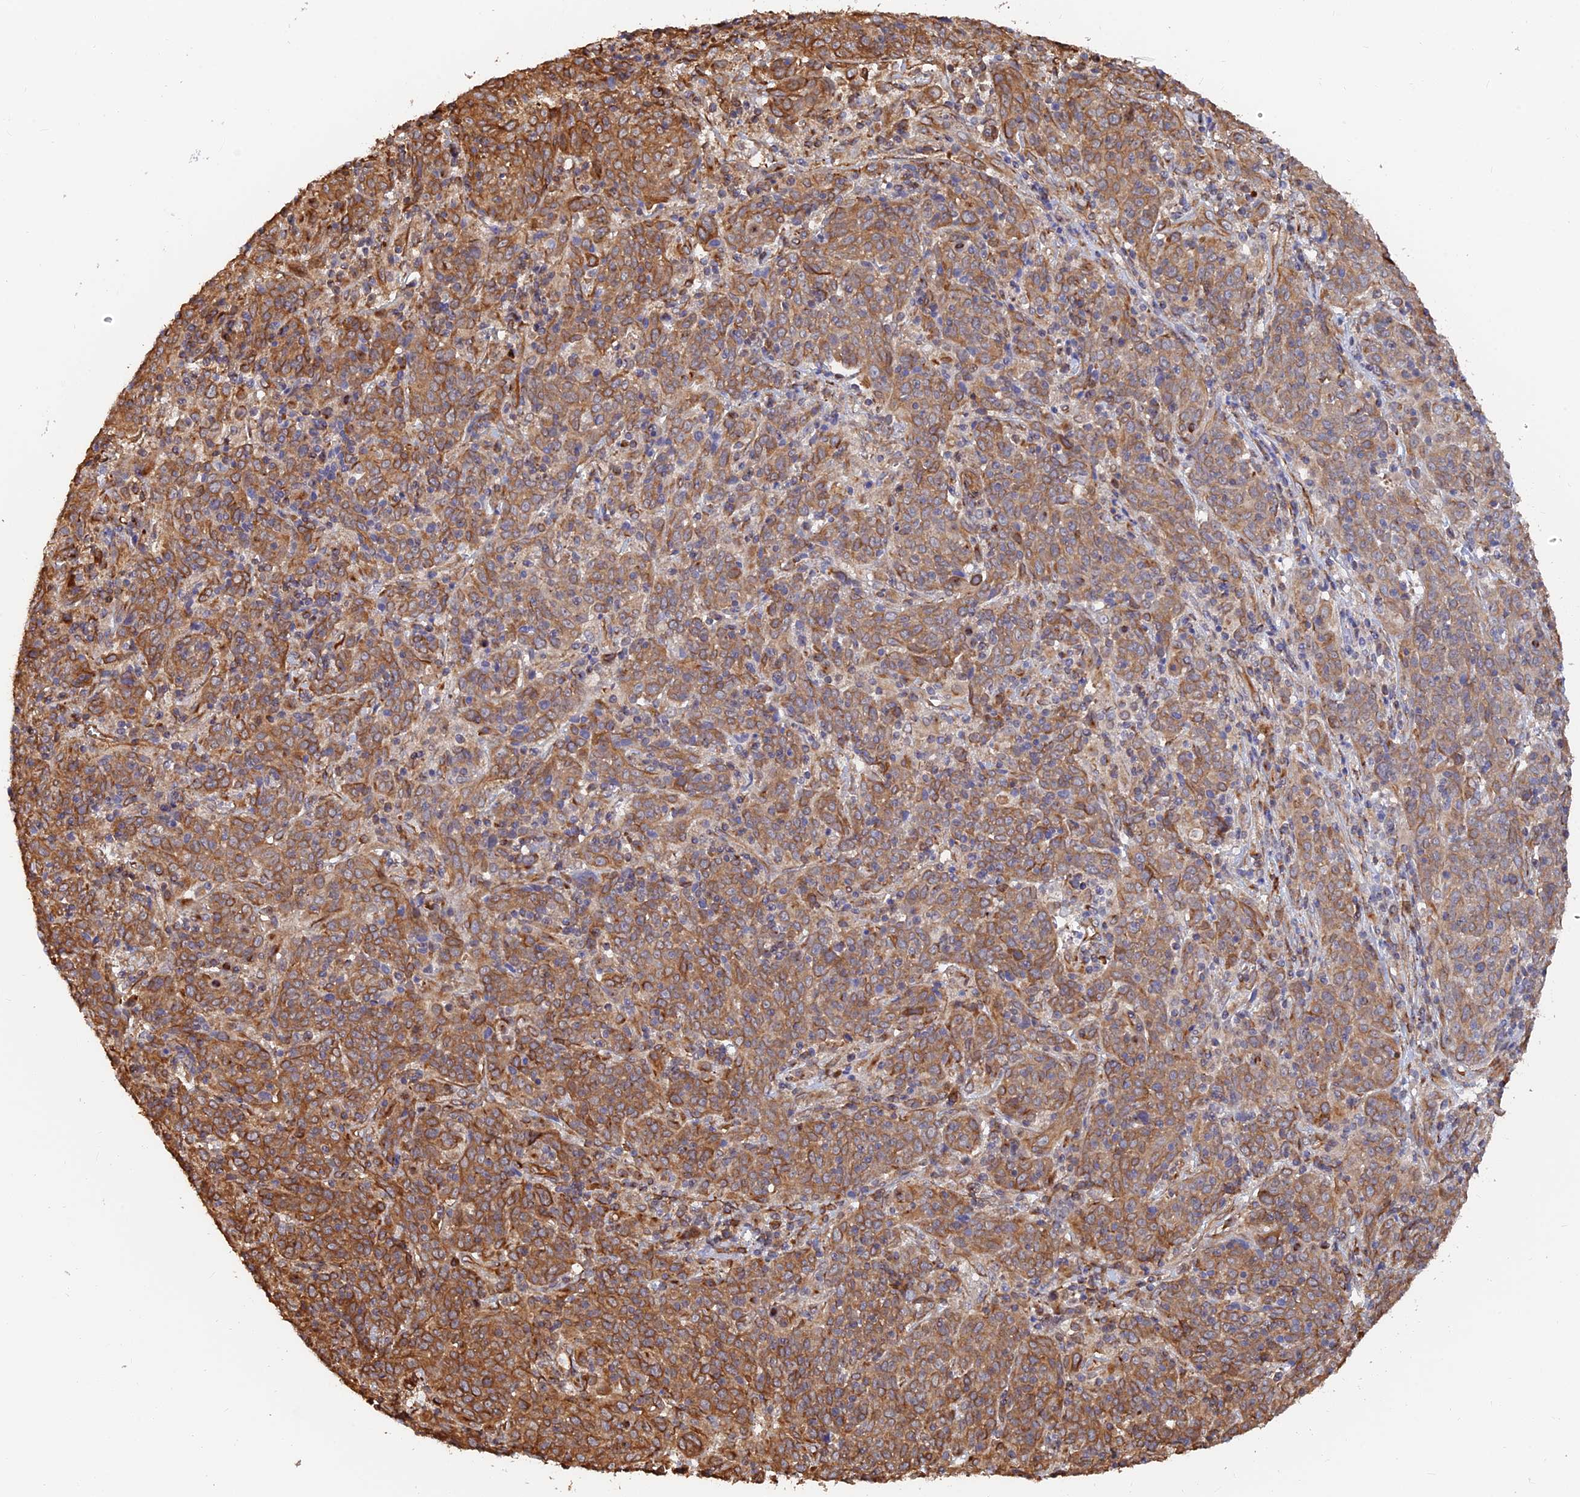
{"staining": {"intensity": "moderate", "quantity": ">75%", "location": "cytoplasmic/membranous"}, "tissue": "cervical cancer", "cell_type": "Tumor cells", "image_type": "cancer", "snomed": [{"axis": "morphology", "description": "Squamous cell carcinoma, NOS"}, {"axis": "topography", "description": "Cervix"}], "caption": "Squamous cell carcinoma (cervical) stained with DAB (3,3'-diaminobenzidine) immunohistochemistry (IHC) exhibits medium levels of moderate cytoplasmic/membranous positivity in about >75% of tumor cells. (brown staining indicates protein expression, while blue staining denotes nuclei).", "gene": "WBP11", "patient": {"sex": "female", "age": 67}}